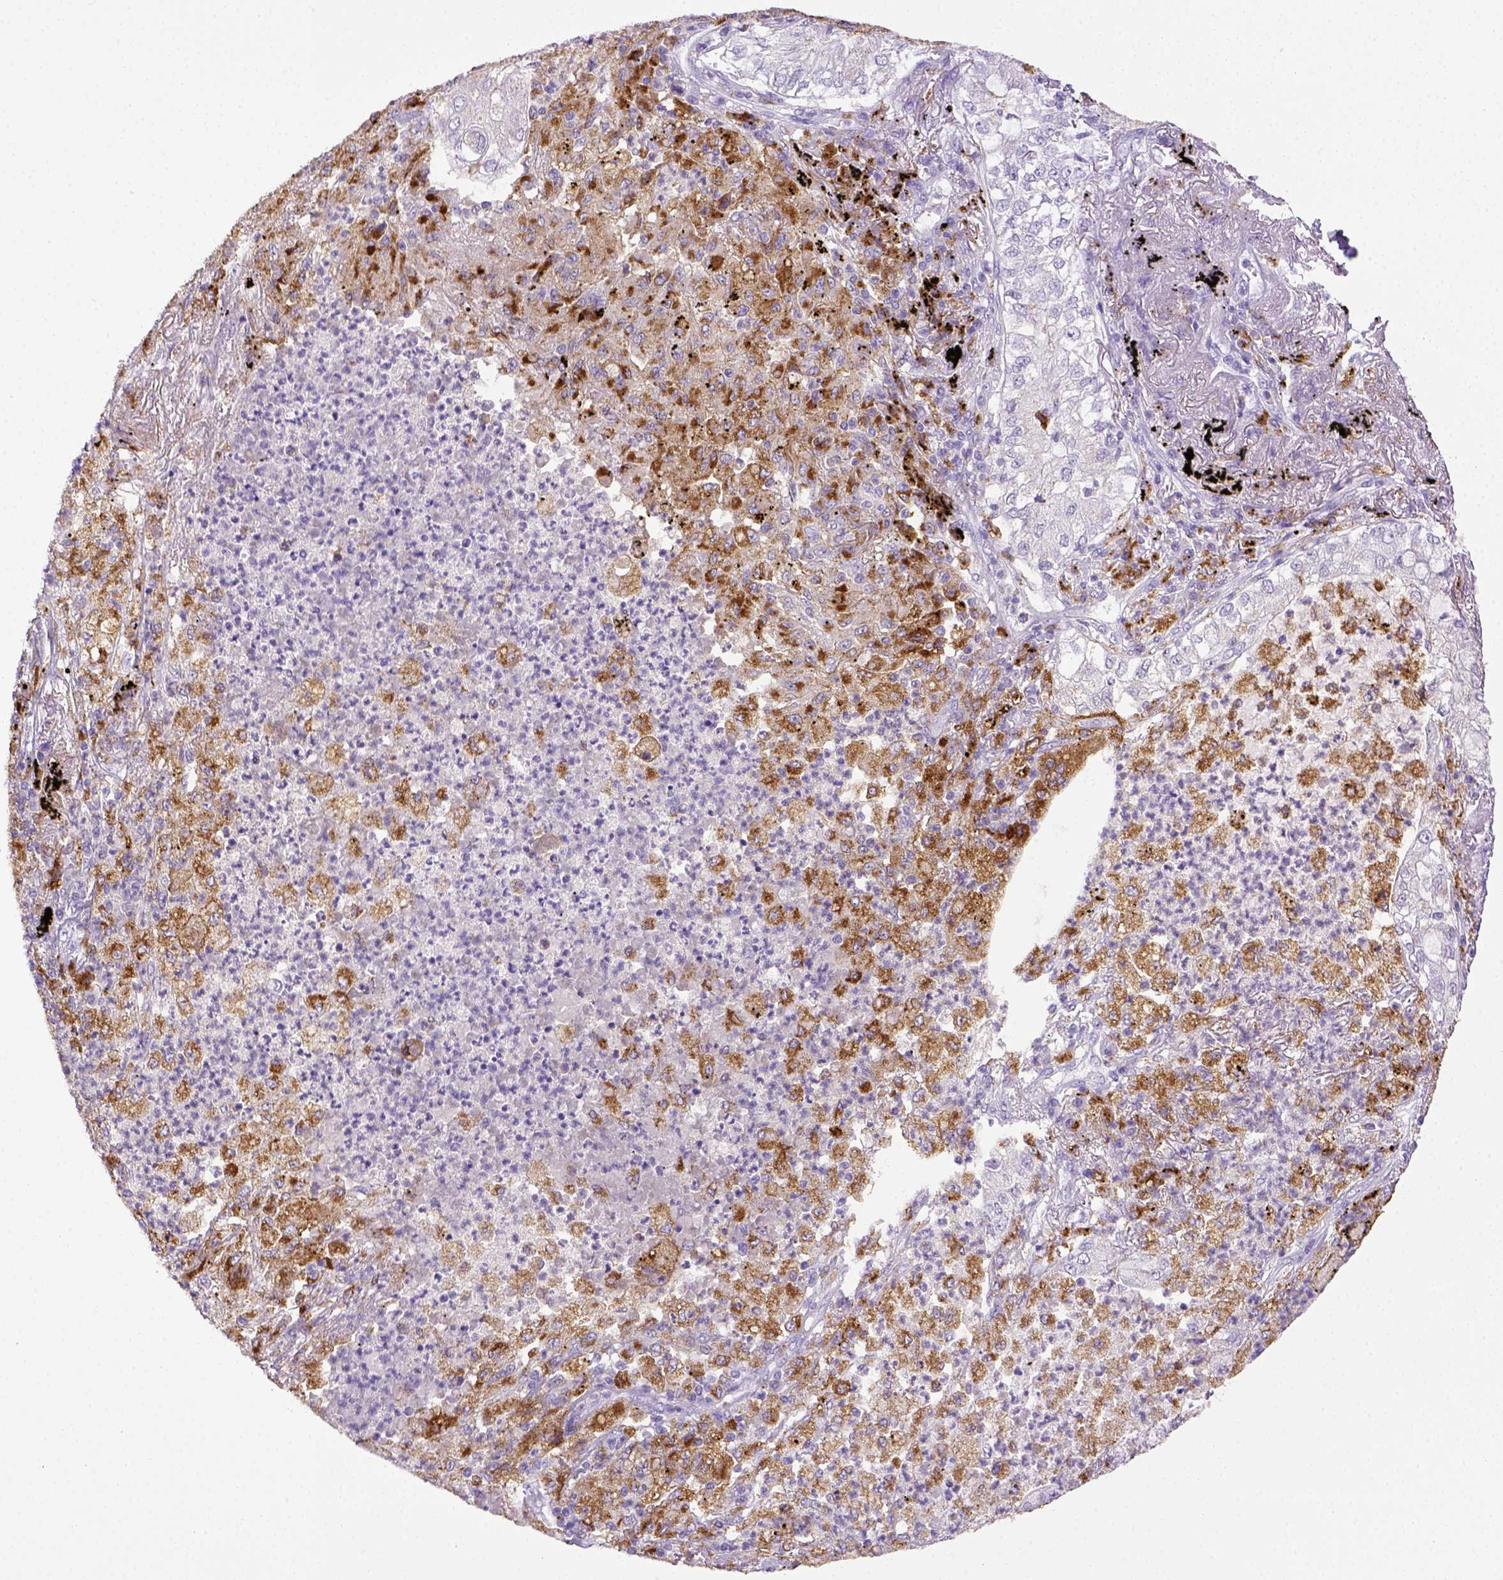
{"staining": {"intensity": "negative", "quantity": "none", "location": "none"}, "tissue": "lung cancer", "cell_type": "Tumor cells", "image_type": "cancer", "snomed": [{"axis": "morphology", "description": "Adenocarcinoma, NOS"}, {"axis": "topography", "description": "Lung"}], "caption": "Immunohistochemistry (IHC) photomicrograph of neoplastic tissue: adenocarcinoma (lung) stained with DAB exhibits no significant protein staining in tumor cells.", "gene": "CD68", "patient": {"sex": "female", "age": 73}}